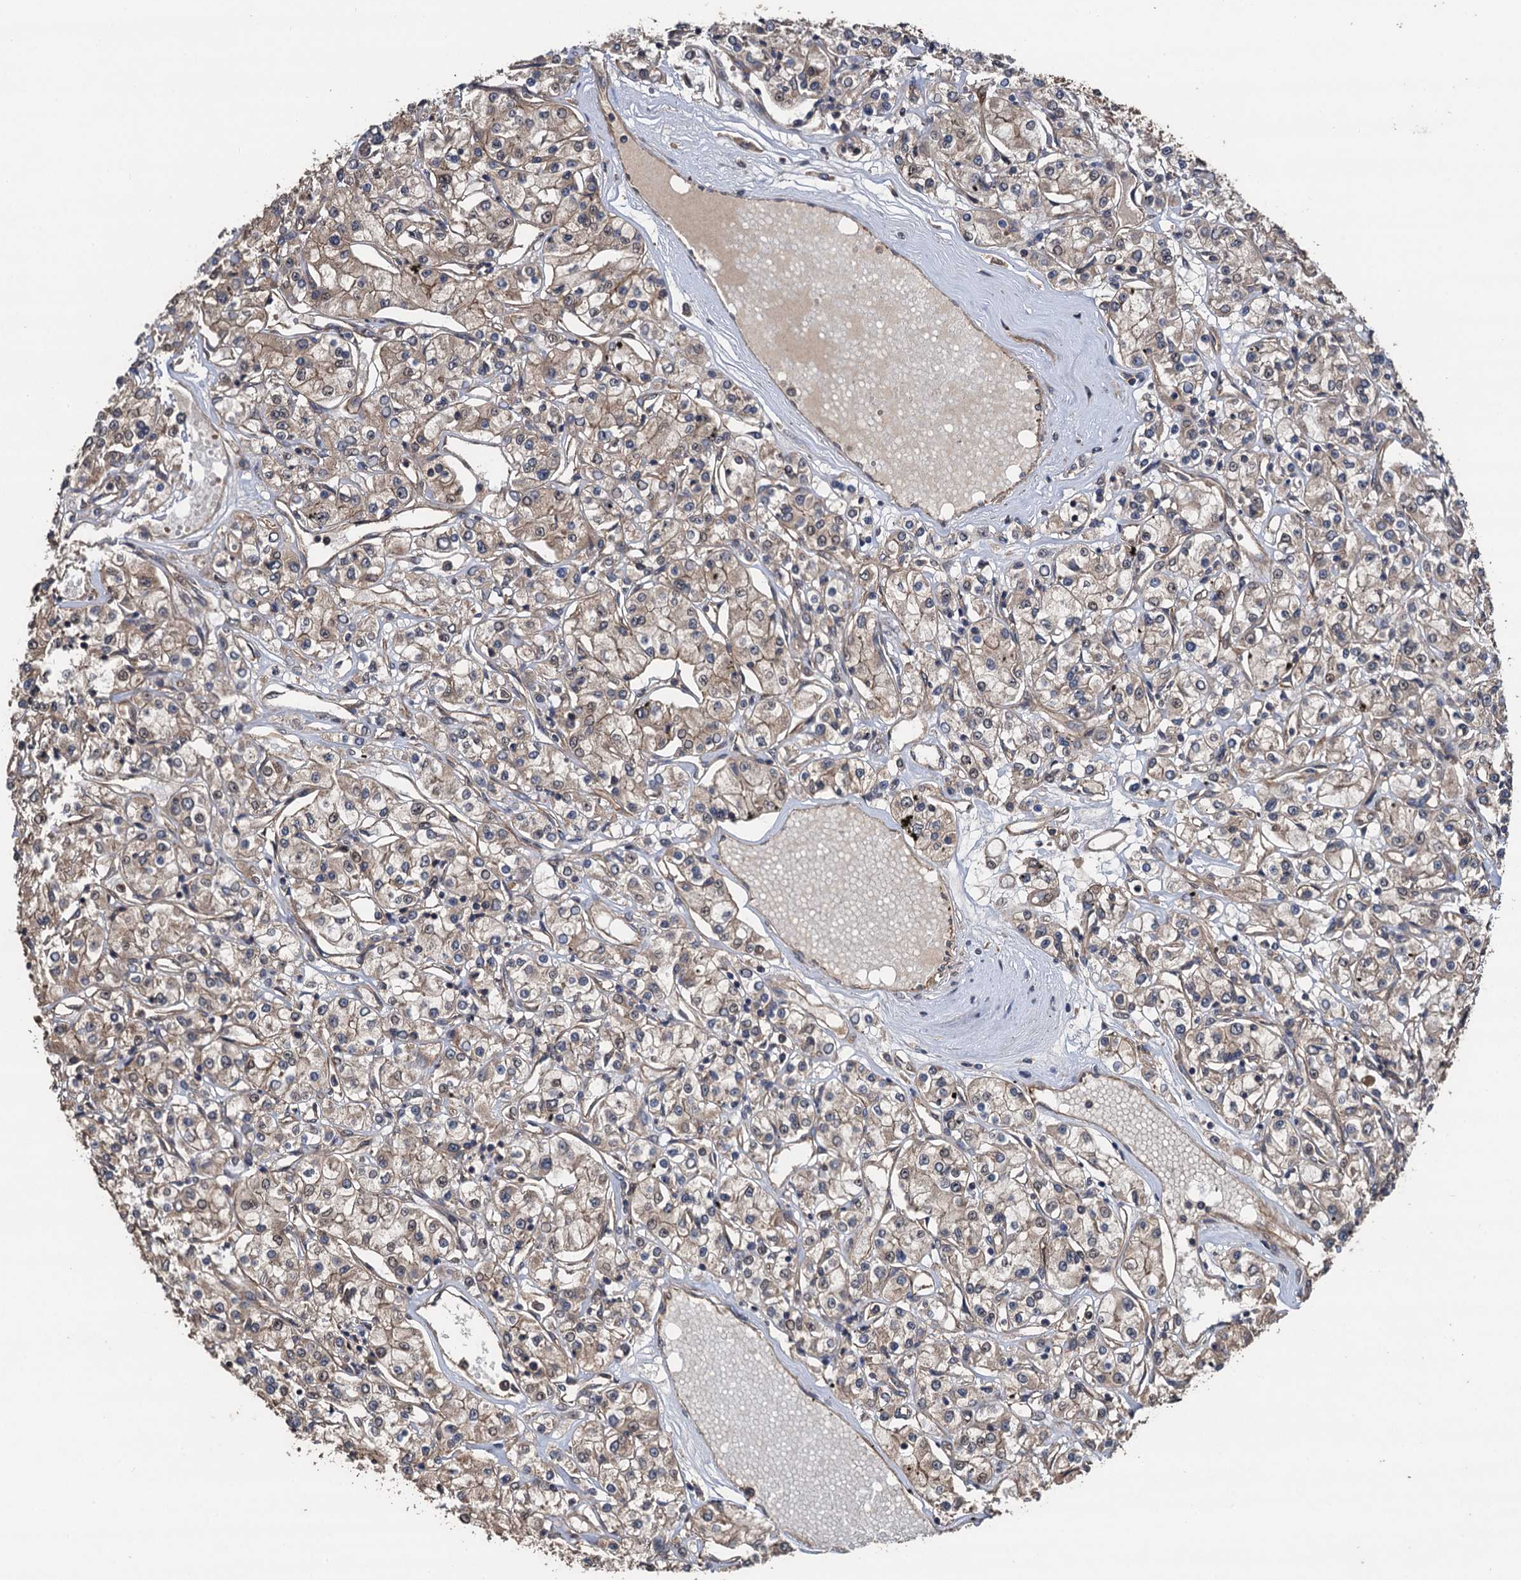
{"staining": {"intensity": "weak", "quantity": "<25%", "location": "cytoplasmic/membranous"}, "tissue": "renal cancer", "cell_type": "Tumor cells", "image_type": "cancer", "snomed": [{"axis": "morphology", "description": "Adenocarcinoma, NOS"}, {"axis": "topography", "description": "Kidney"}], "caption": "This micrograph is of adenocarcinoma (renal) stained with IHC to label a protein in brown with the nuclei are counter-stained blue. There is no staining in tumor cells.", "gene": "TMEM39B", "patient": {"sex": "female", "age": 59}}